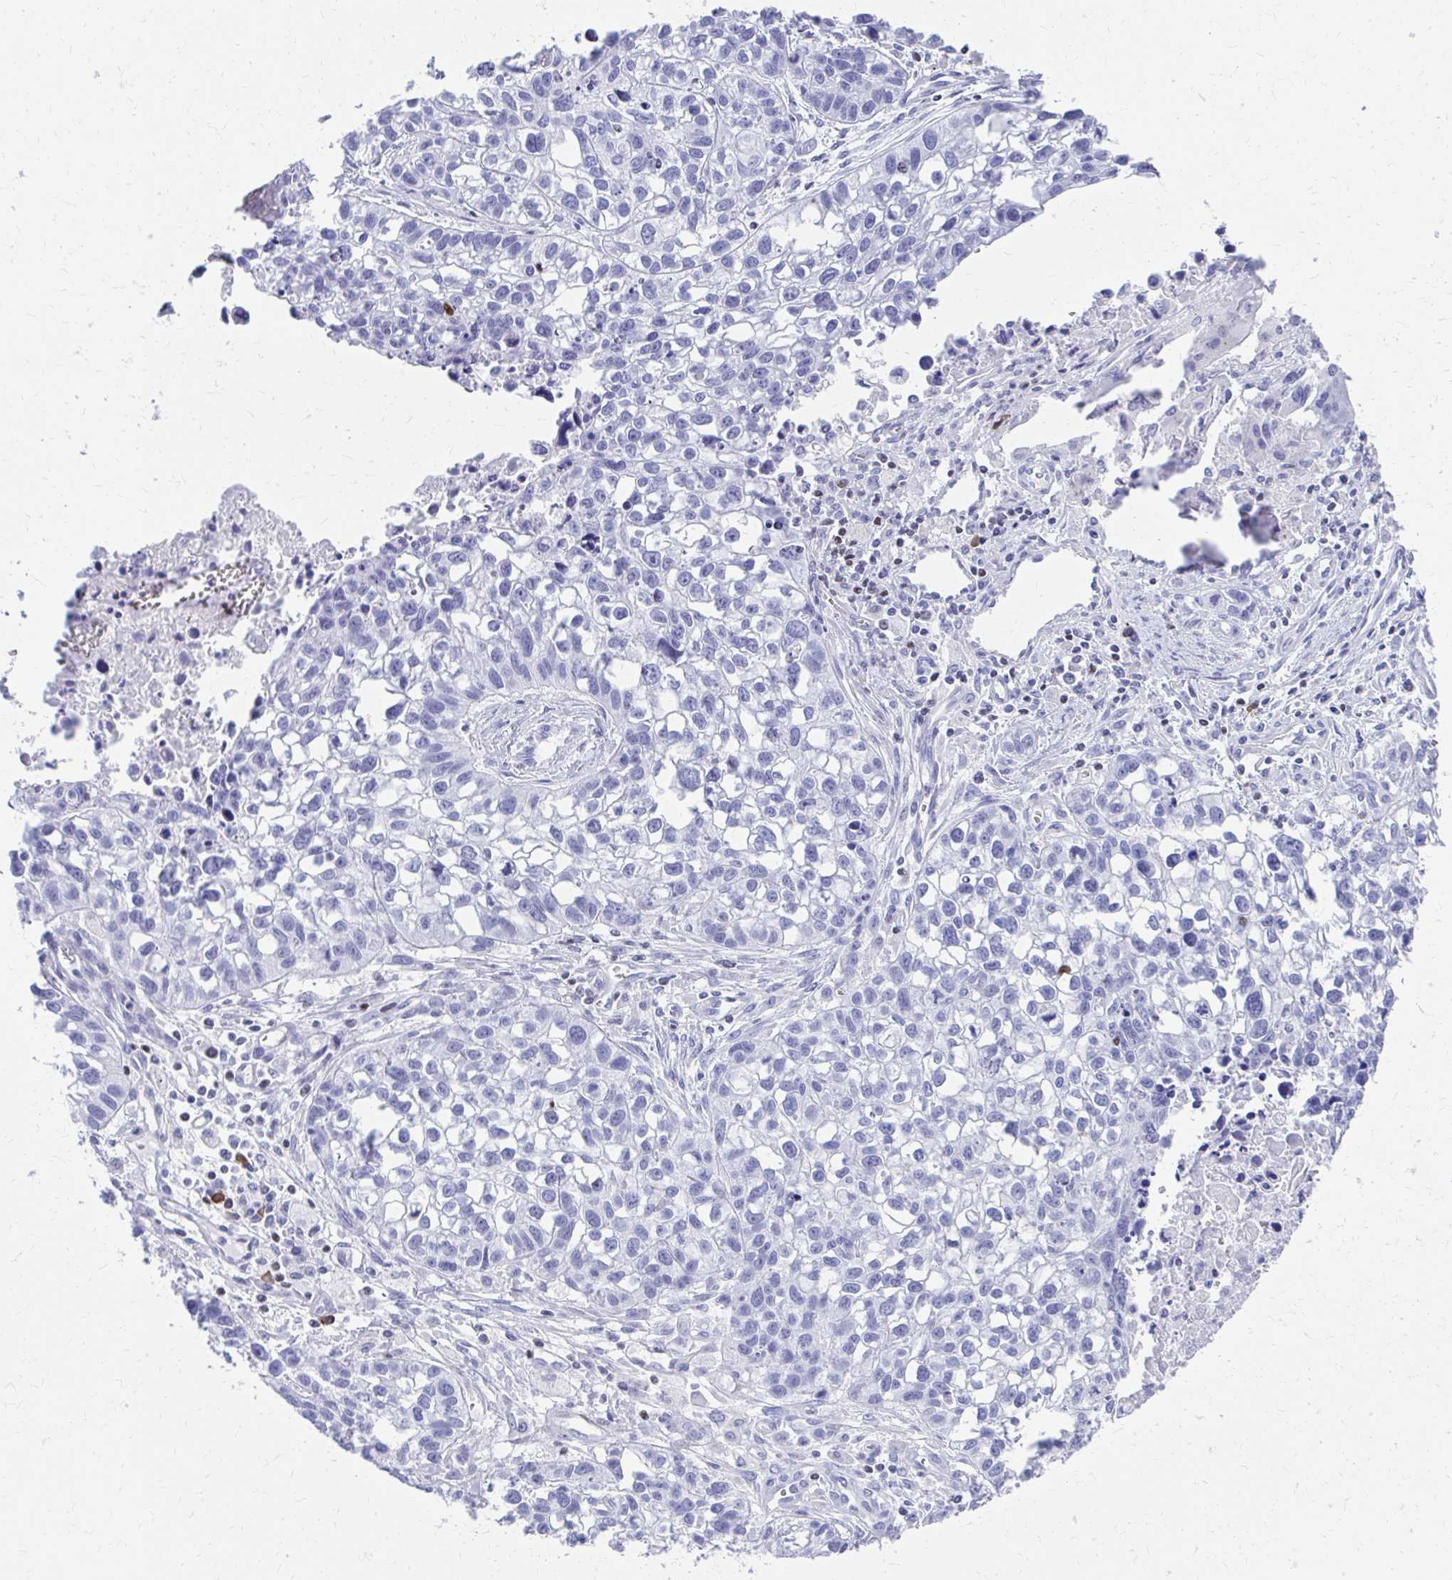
{"staining": {"intensity": "negative", "quantity": "none", "location": "none"}, "tissue": "lung cancer", "cell_type": "Tumor cells", "image_type": "cancer", "snomed": [{"axis": "morphology", "description": "Squamous cell carcinoma, NOS"}, {"axis": "topography", "description": "Lung"}], "caption": "This is a photomicrograph of immunohistochemistry (IHC) staining of lung cancer (squamous cell carcinoma), which shows no positivity in tumor cells. Brightfield microscopy of IHC stained with DAB (brown) and hematoxylin (blue), captured at high magnification.", "gene": "RUNX3", "patient": {"sex": "male", "age": 74}}